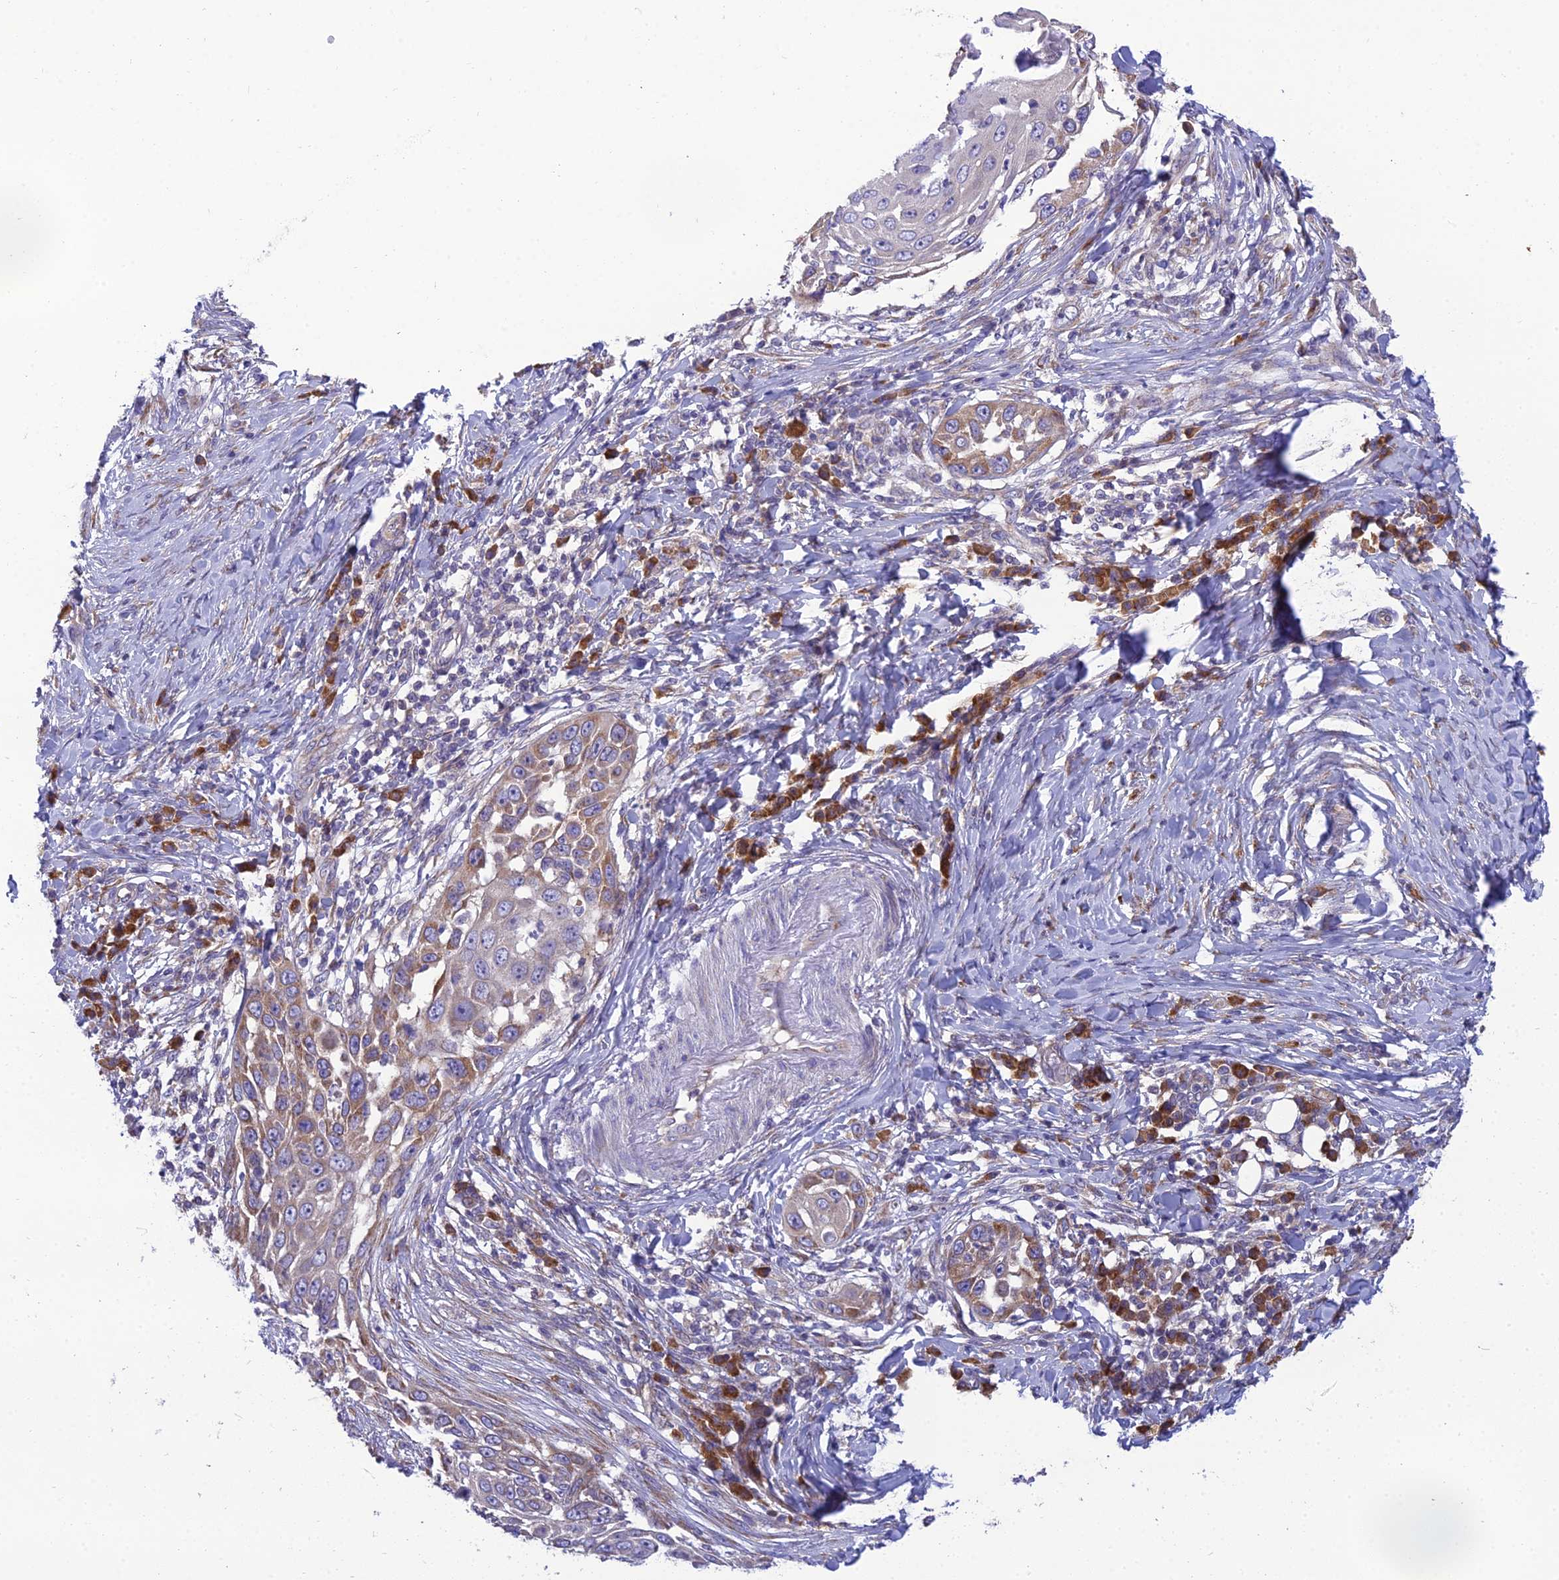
{"staining": {"intensity": "moderate", "quantity": "25%-75%", "location": "cytoplasmic/membranous"}, "tissue": "skin cancer", "cell_type": "Tumor cells", "image_type": "cancer", "snomed": [{"axis": "morphology", "description": "Squamous cell carcinoma, NOS"}, {"axis": "topography", "description": "Skin"}], "caption": "About 25%-75% of tumor cells in skin squamous cell carcinoma reveal moderate cytoplasmic/membranous protein staining as visualized by brown immunohistochemical staining.", "gene": "CLCN7", "patient": {"sex": "female", "age": 44}}